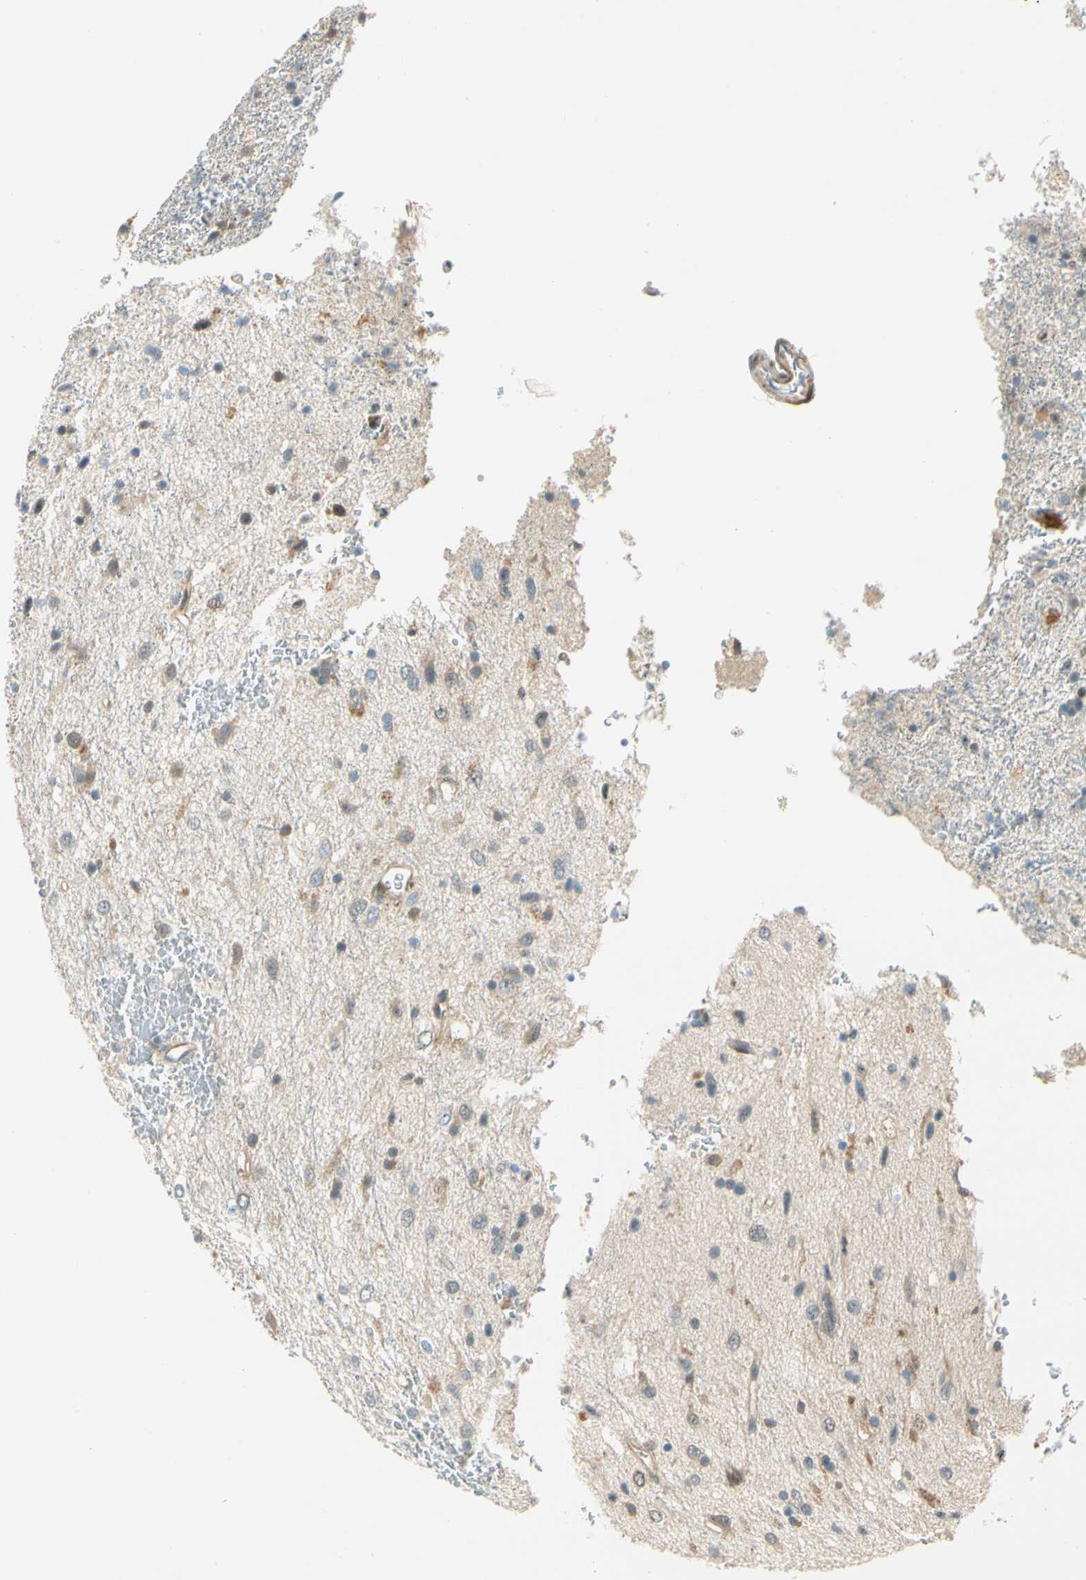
{"staining": {"intensity": "moderate", "quantity": "25%-75%", "location": "cytoplasmic/membranous"}, "tissue": "glioma", "cell_type": "Tumor cells", "image_type": "cancer", "snomed": [{"axis": "morphology", "description": "Glioma, malignant, Low grade"}, {"axis": "topography", "description": "Brain"}], "caption": "Human glioma stained with a brown dye demonstrates moderate cytoplasmic/membranous positive staining in about 25%-75% of tumor cells.", "gene": "WIPI1", "patient": {"sex": "male", "age": 77}}